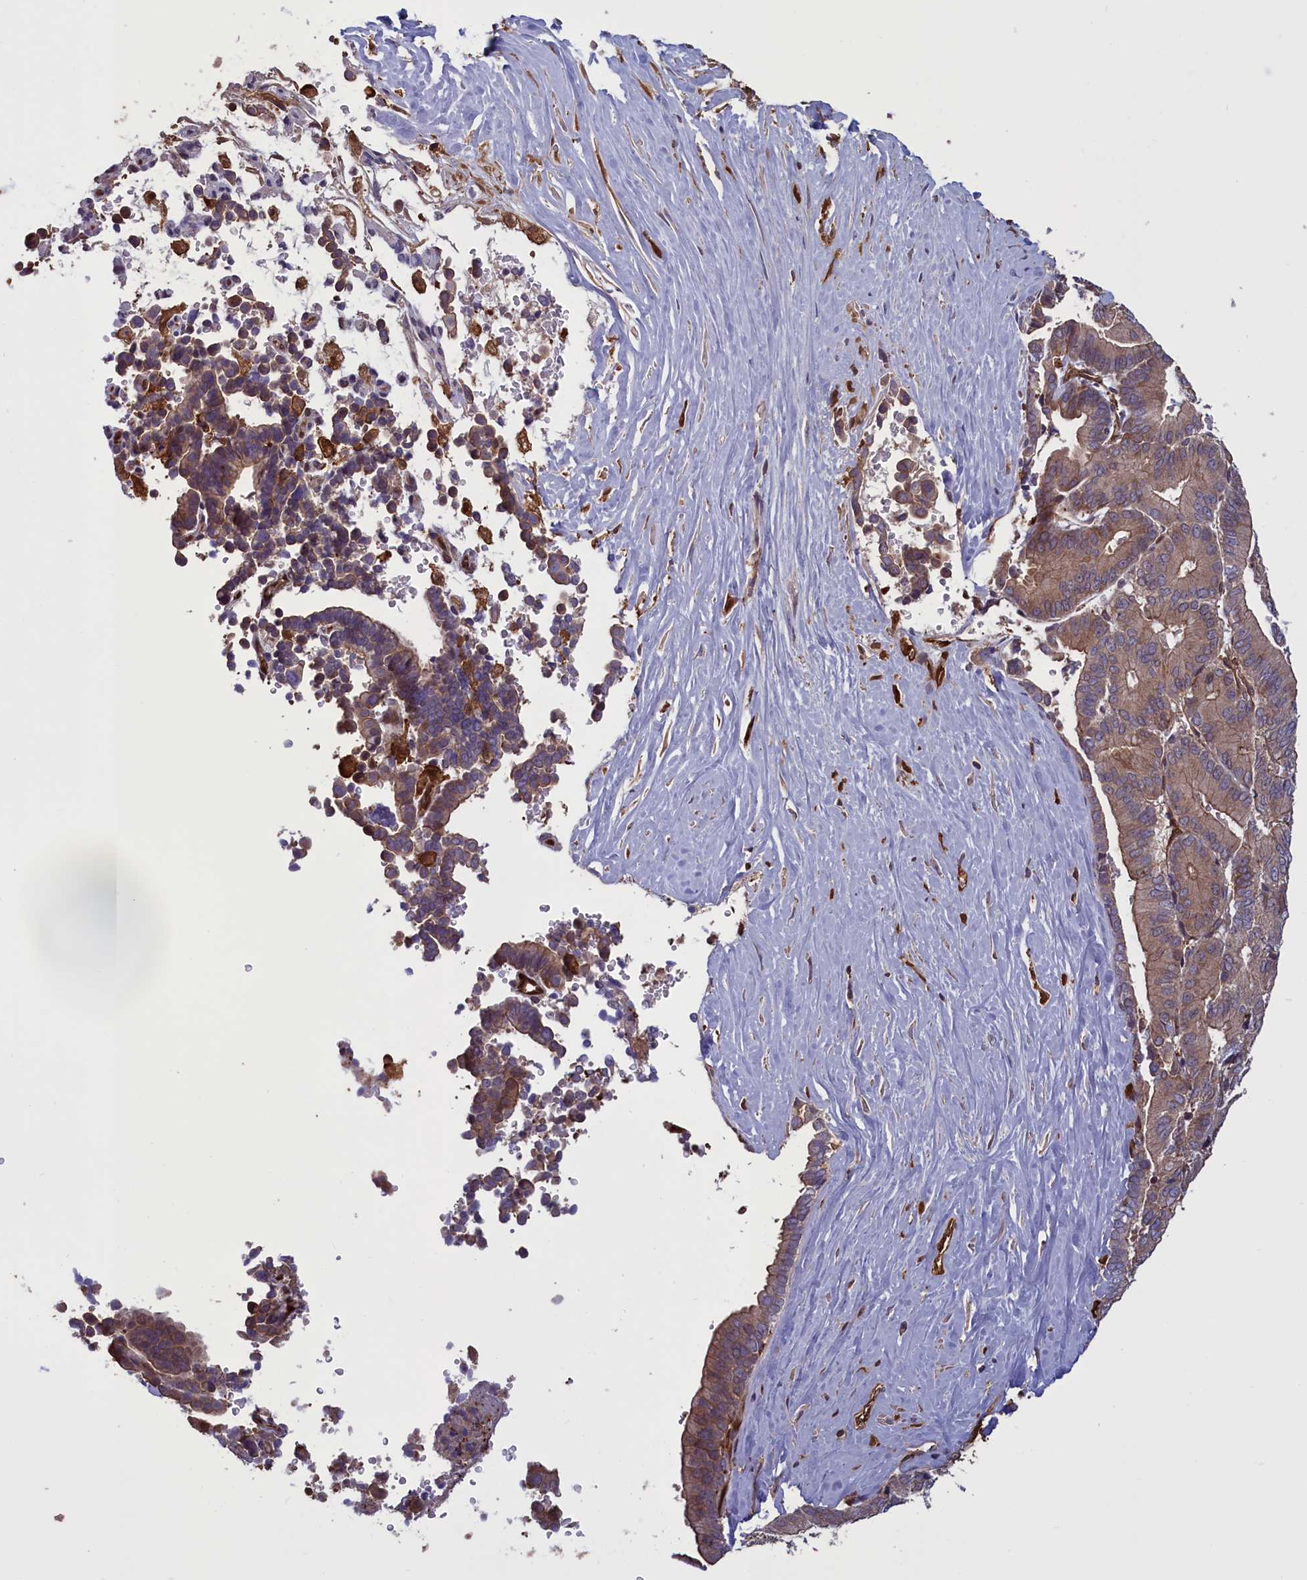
{"staining": {"intensity": "weak", "quantity": "25%-75%", "location": "cytoplasmic/membranous"}, "tissue": "liver cancer", "cell_type": "Tumor cells", "image_type": "cancer", "snomed": [{"axis": "morphology", "description": "Cholangiocarcinoma"}, {"axis": "topography", "description": "Liver"}], "caption": "A brown stain labels weak cytoplasmic/membranous positivity of a protein in human liver cancer tumor cells.", "gene": "ARHGAP18", "patient": {"sex": "female", "age": 75}}